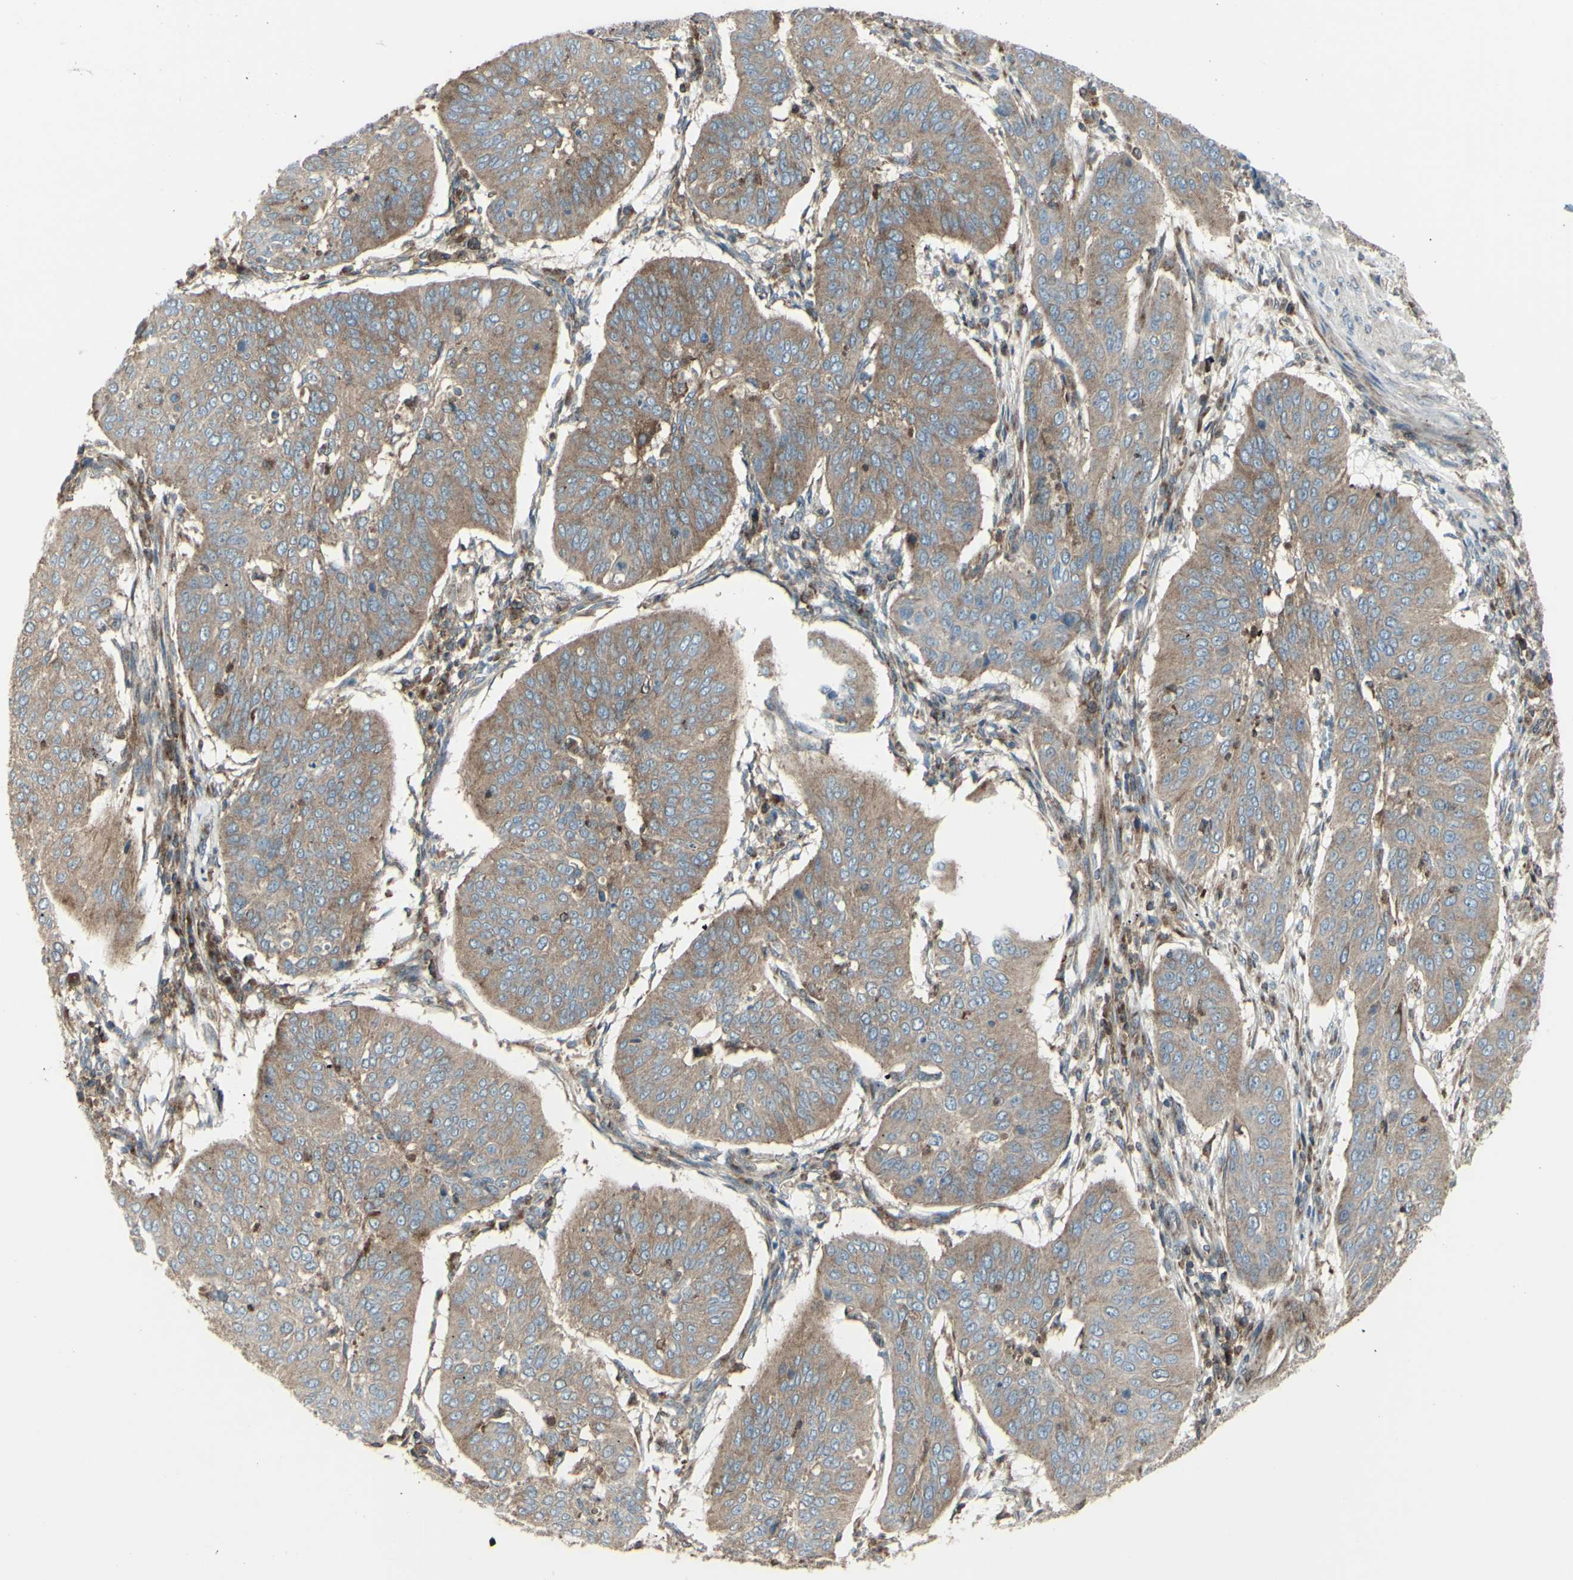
{"staining": {"intensity": "moderate", "quantity": ">75%", "location": "cytoplasmic/membranous"}, "tissue": "cervical cancer", "cell_type": "Tumor cells", "image_type": "cancer", "snomed": [{"axis": "morphology", "description": "Normal tissue, NOS"}, {"axis": "morphology", "description": "Squamous cell carcinoma, NOS"}, {"axis": "topography", "description": "Cervix"}], "caption": "Brown immunohistochemical staining in human cervical cancer shows moderate cytoplasmic/membranous positivity in approximately >75% of tumor cells.", "gene": "NAPA", "patient": {"sex": "female", "age": 39}}